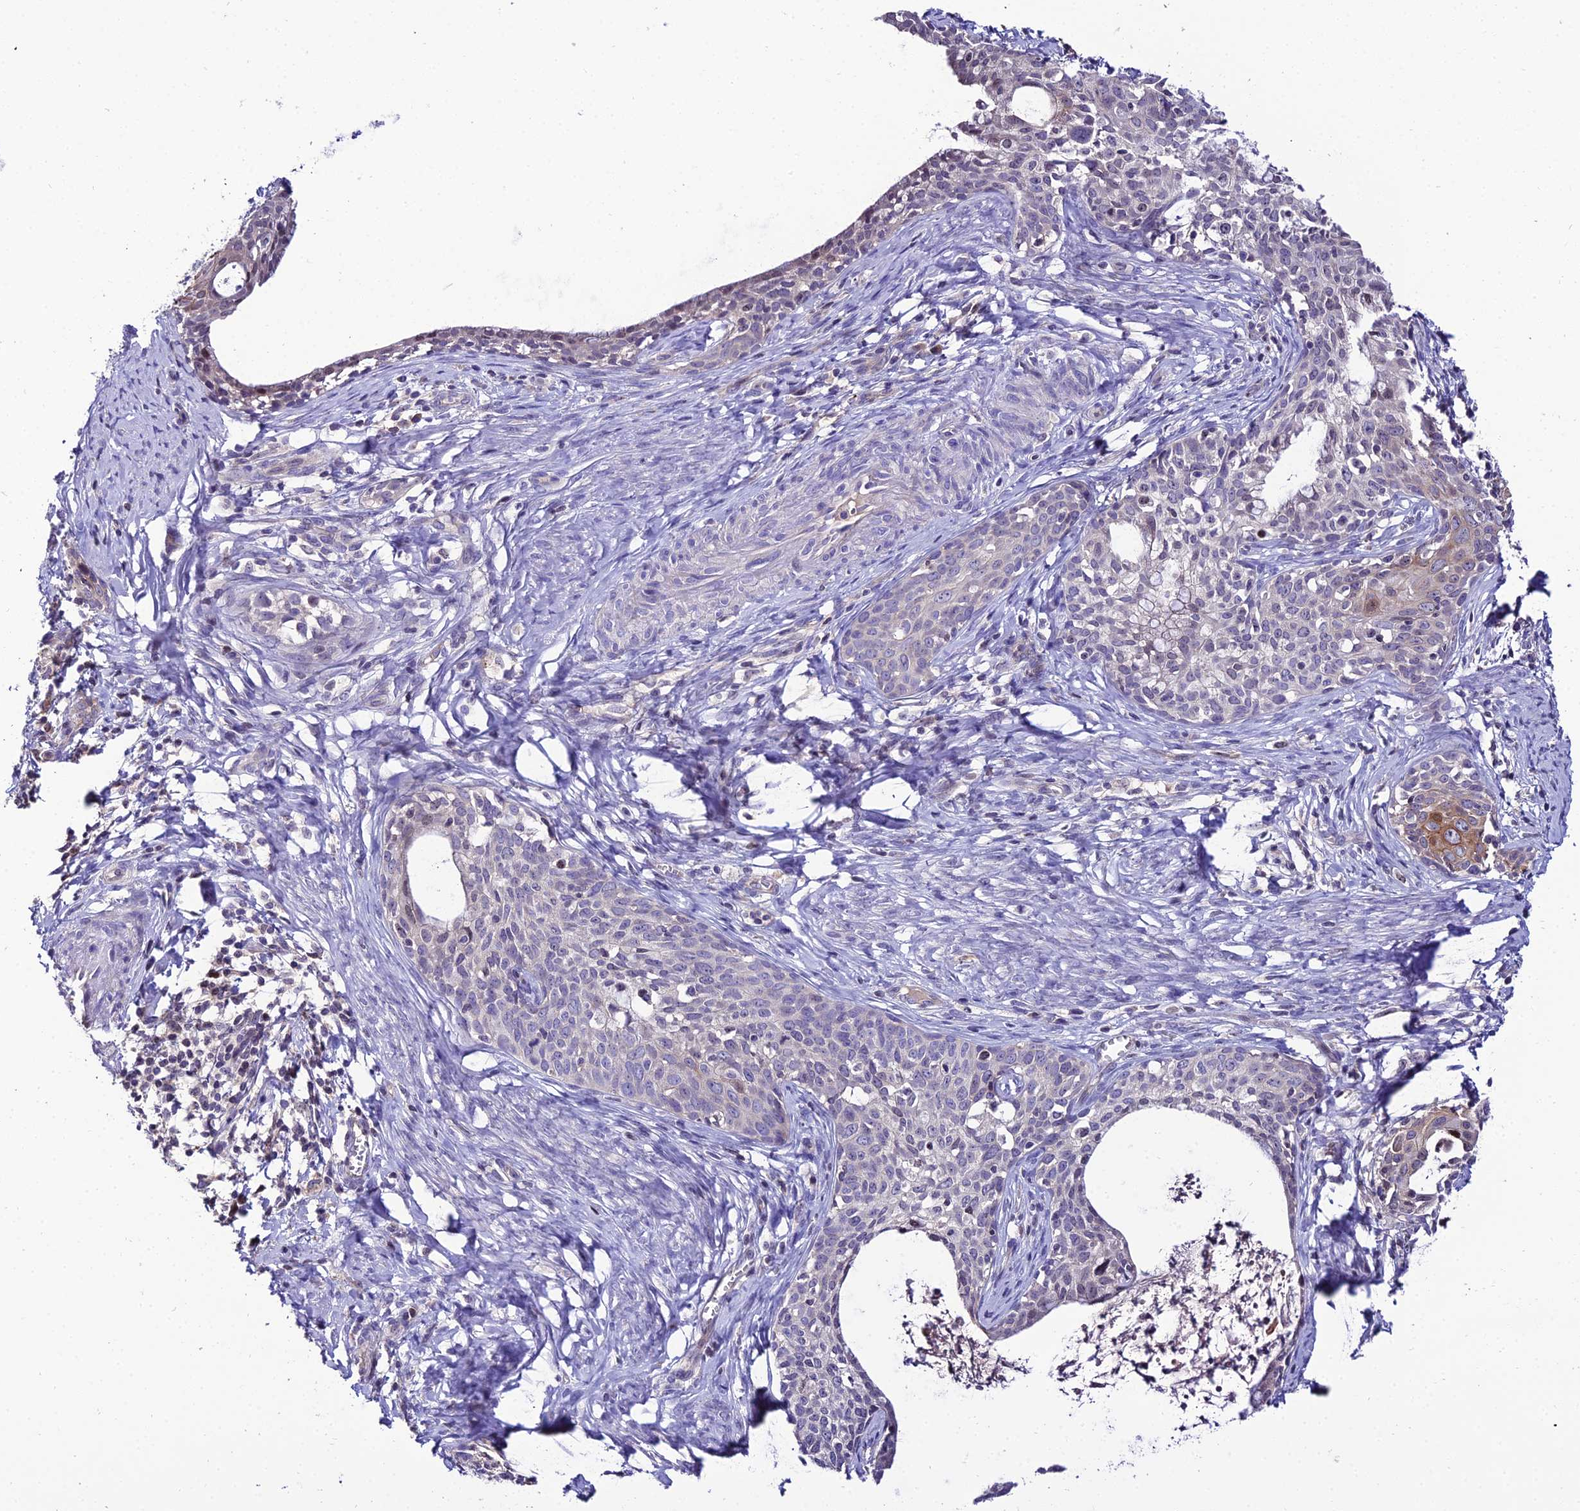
{"staining": {"intensity": "negative", "quantity": "none", "location": "none"}, "tissue": "cervical cancer", "cell_type": "Tumor cells", "image_type": "cancer", "snomed": [{"axis": "morphology", "description": "Squamous cell carcinoma, NOS"}, {"axis": "topography", "description": "Cervix"}], "caption": "DAB immunohistochemical staining of squamous cell carcinoma (cervical) demonstrates no significant expression in tumor cells.", "gene": "SHQ1", "patient": {"sex": "female", "age": 52}}